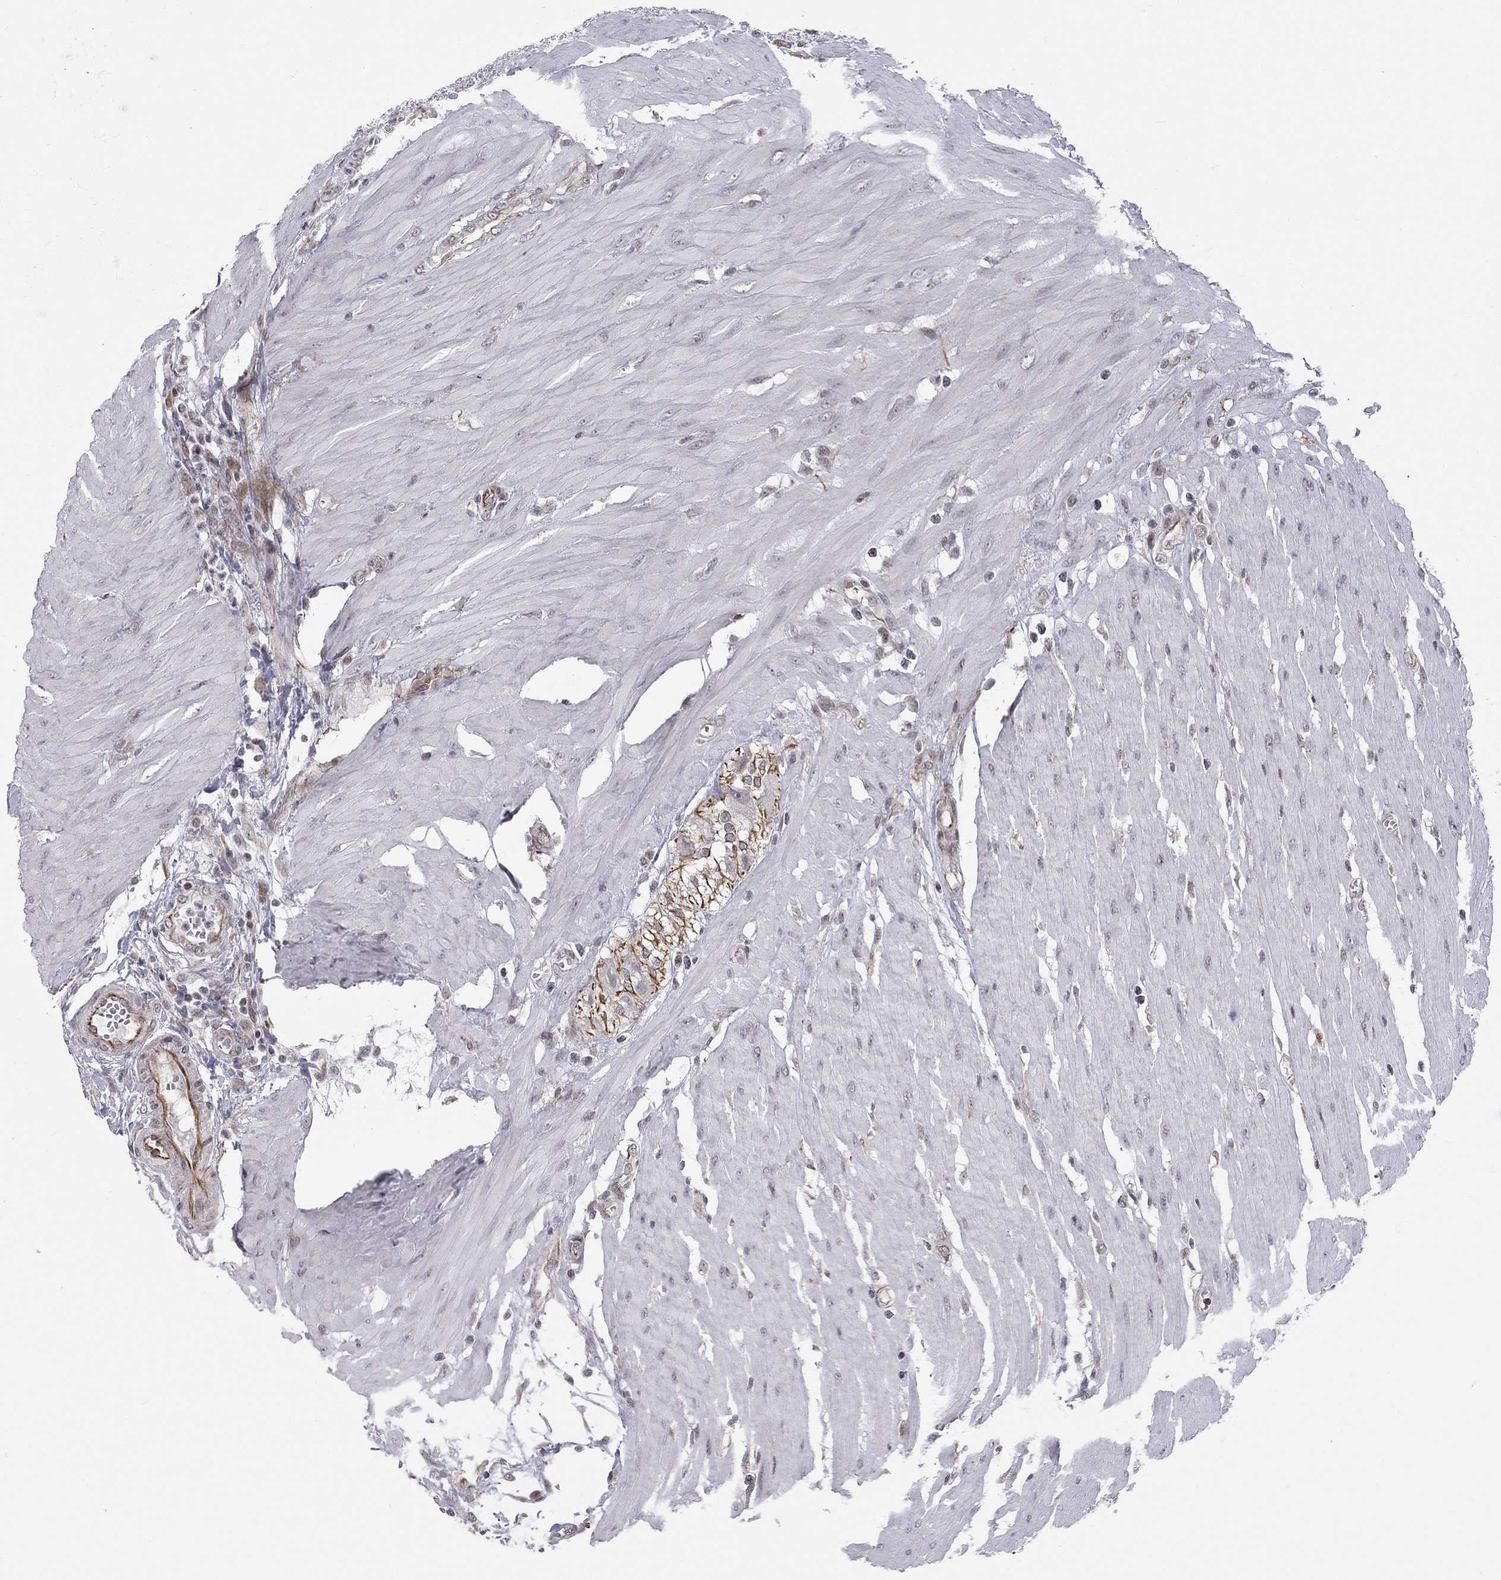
{"staining": {"intensity": "strong", "quantity": "25%-75%", "location": "cytoplasmic/membranous"}, "tissue": "colon", "cell_type": "Endothelial cells", "image_type": "normal", "snomed": [{"axis": "morphology", "description": "Normal tissue, NOS"}, {"axis": "morphology", "description": "Adenocarcinoma, NOS"}, {"axis": "topography", "description": "Colon"}], "caption": "Immunohistochemical staining of unremarkable colon shows strong cytoplasmic/membranous protein expression in about 25%-75% of endothelial cells.", "gene": "MTNR1B", "patient": {"sex": "male", "age": 65}}